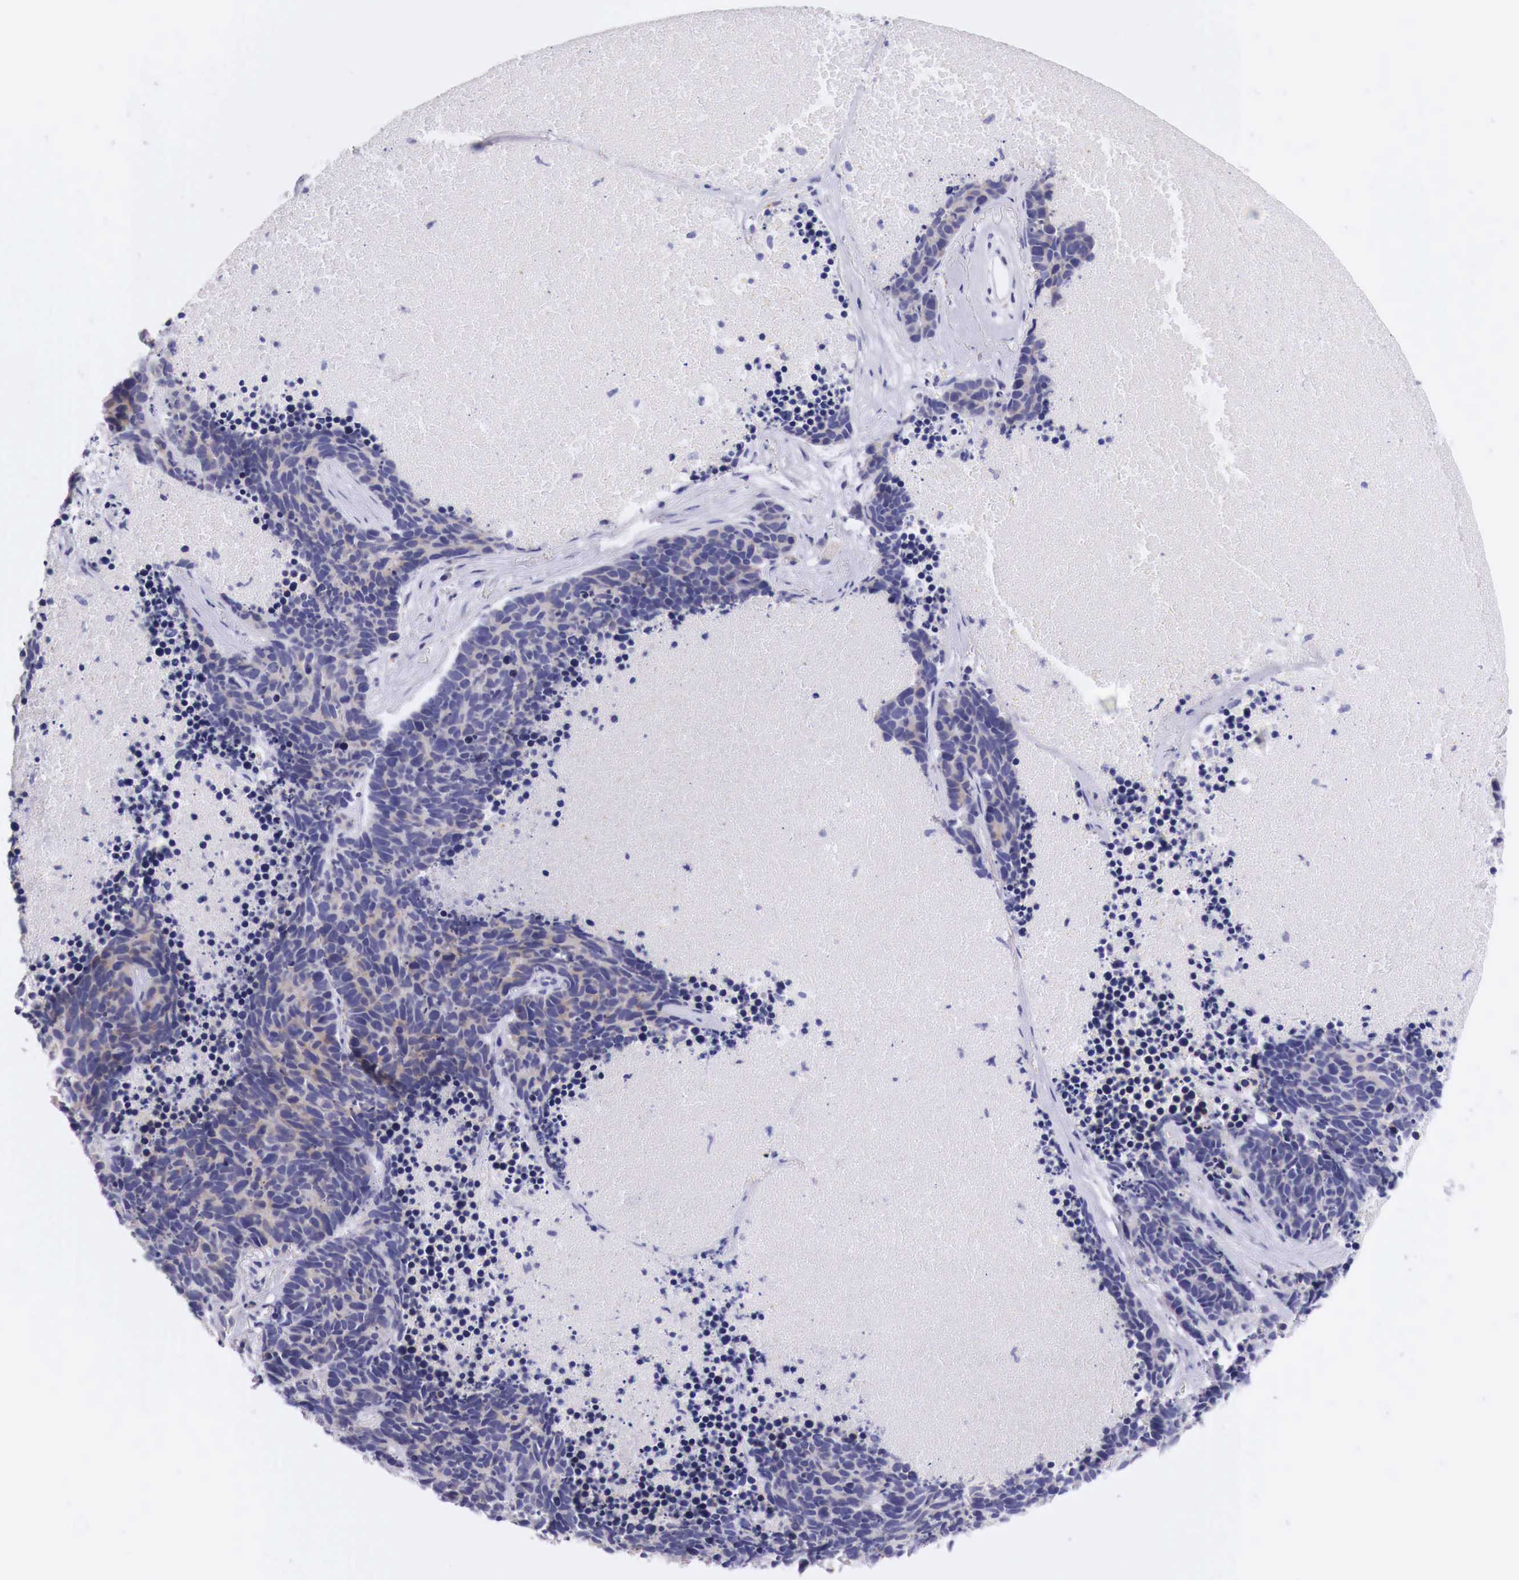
{"staining": {"intensity": "weak", "quantity": "25%-75%", "location": "cytoplasmic/membranous"}, "tissue": "lung cancer", "cell_type": "Tumor cells", "image_type": "cancer", "snomed": [{"axis": "morphology", "description": "Neoplasm, malignant, NOS"}, {"axis": "topography", "description": "Lung"}], "caption": "This micrograph exhibits neoplasm (malignant) (lung) stained with immunohistochemistry (IHC) to label a protein in brown. The cytoplasmic/membranous of tumor cells show weak positivity for the protein. Nuclei are counter-stained blue.", "gene": "NREP", "patient": {"sex": "female", "age": 75}}